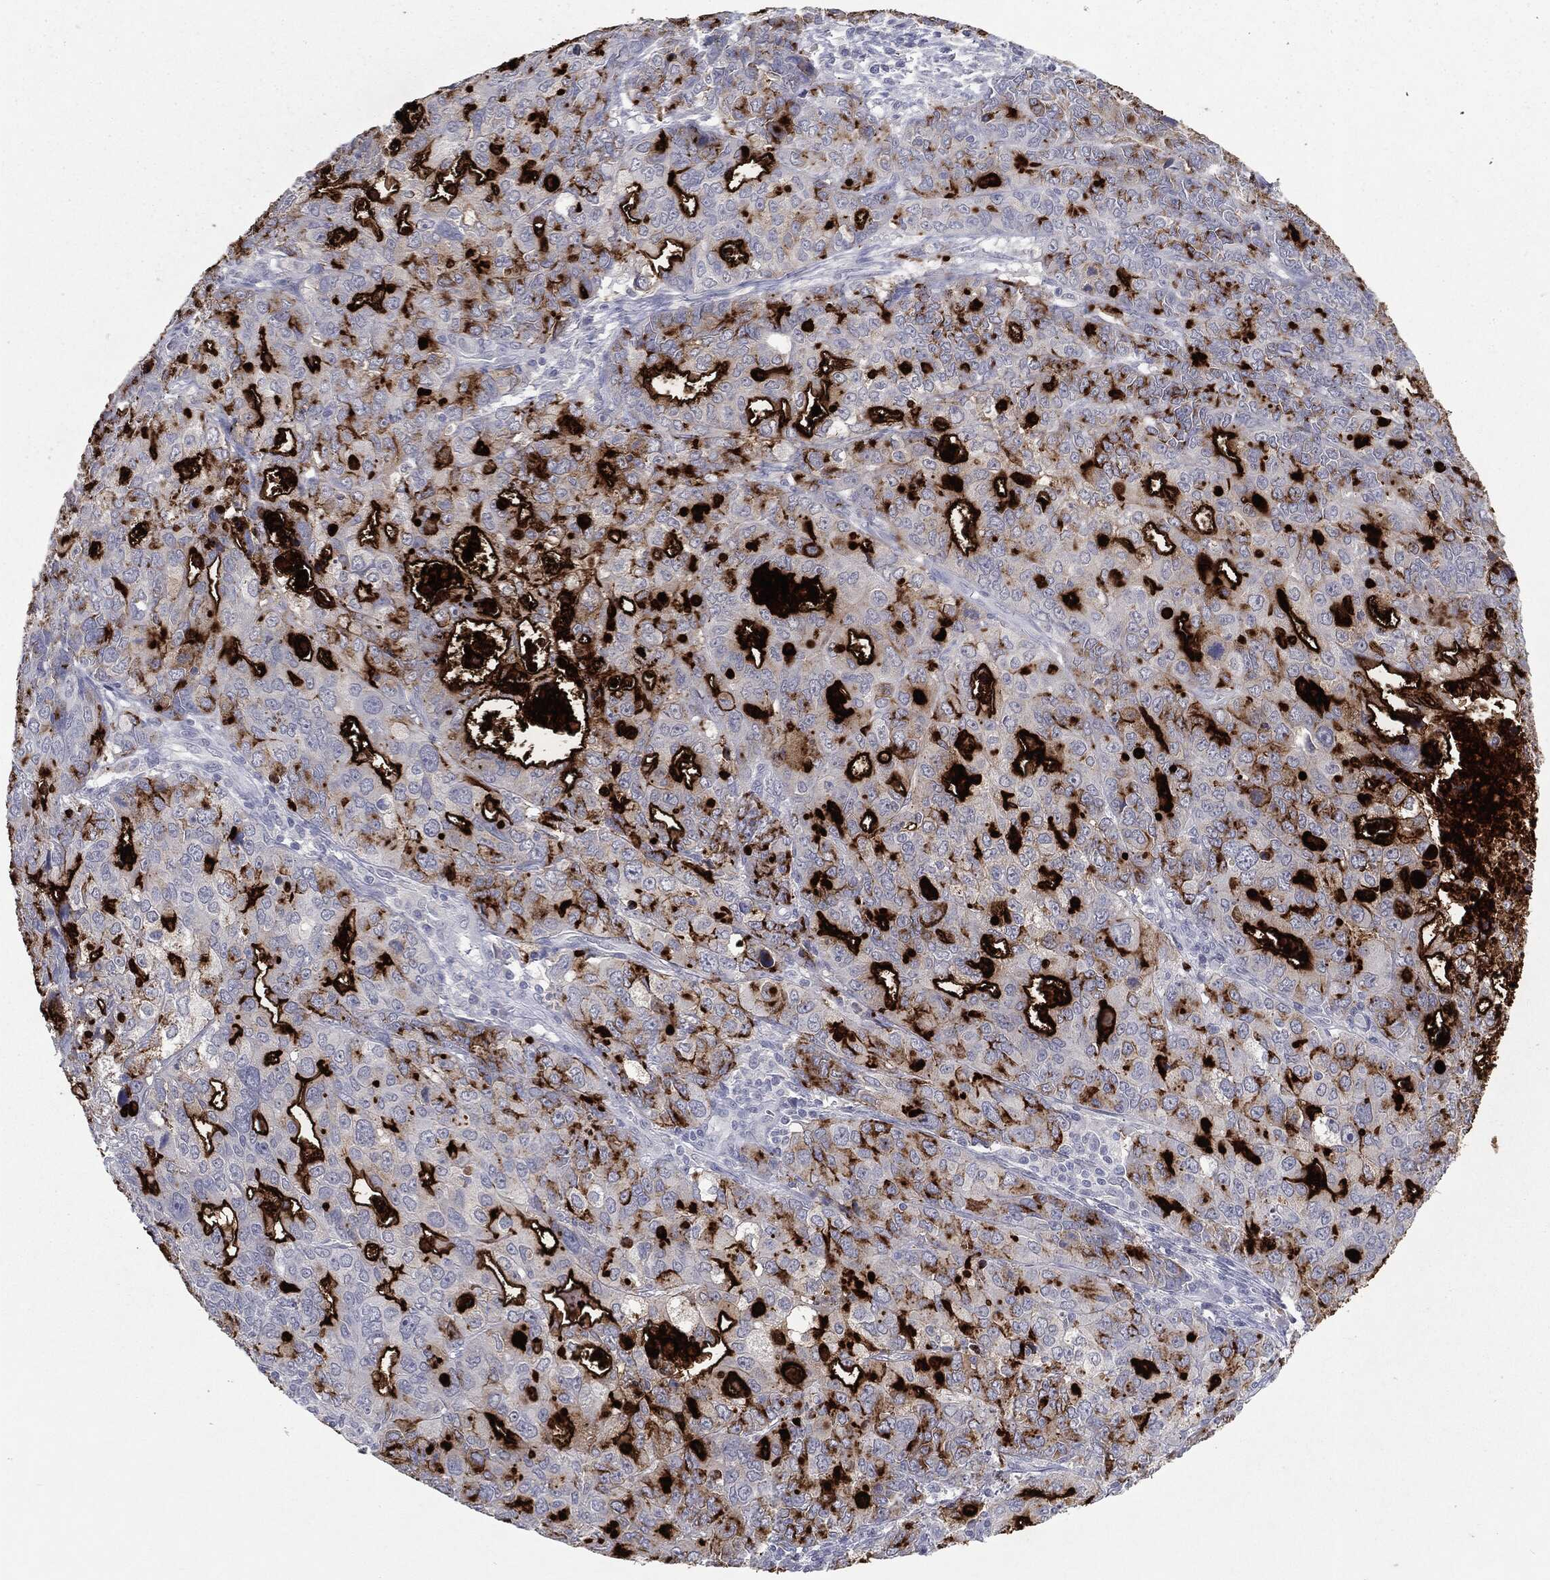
{"staining": {"intensity": "strong", "quantity": "25%-75%", "location": "cytoplasmic/membranous"}, "tissue": "endometrial cancer", "cell_type": "Tumor cells", "image_type": "cancer", "snomed": [{"axis": "morphology", "description": "Adenocarcinoma, NOS"}, {"axis": "topography", "description": "Uterus"}], "caption": "Endometrial cancer (adenocarcinoma) was stained to show a protein in brown. There is high levels of strong cytoplasmic/membranous expression in approximately 25%-75% of tumor cells.", "gene": "MUC1", "patient": {"sex": "female", "age": 79}}